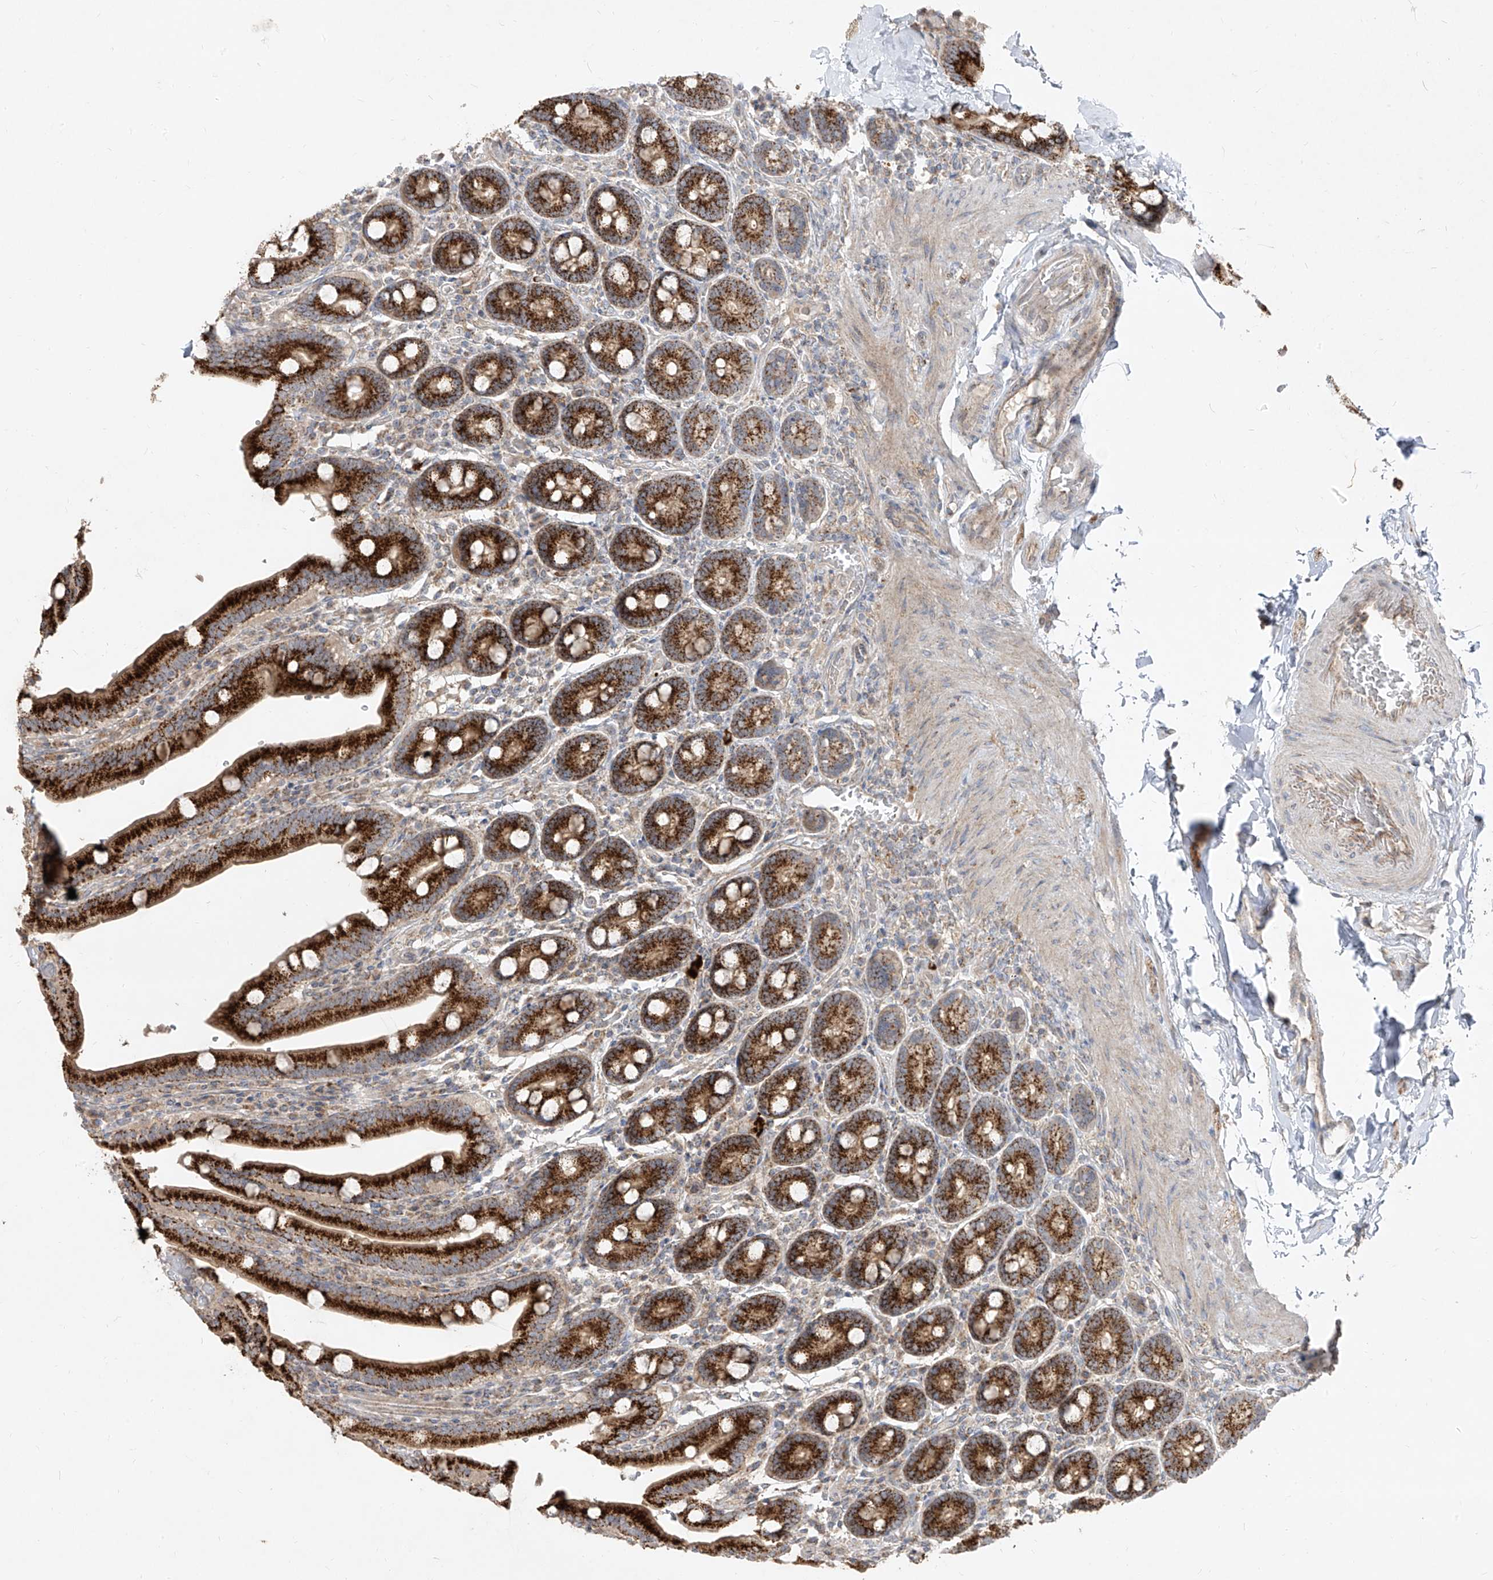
{"staining": {"intensity": "strong", "quantity": ">75%", "location": "cytoplasmic/membranous"}, "tissue": "duodenum", "cell_type": "Glandular cells", "image_type": "normal", "snomed": [{"axis": "morphology", "description": "Normal tissue, NOS"}, {"axis": "topography", "description": "Duodenum"}], "caption": "Immunohistochemistry (IHC) of benign duodenum exhibits high levels of strong cytoplasmic/membranous positivity in approximately >75% of glandular cells.", "gene": "ABCD3", "patient": {"sex": "female", "age": 62}}